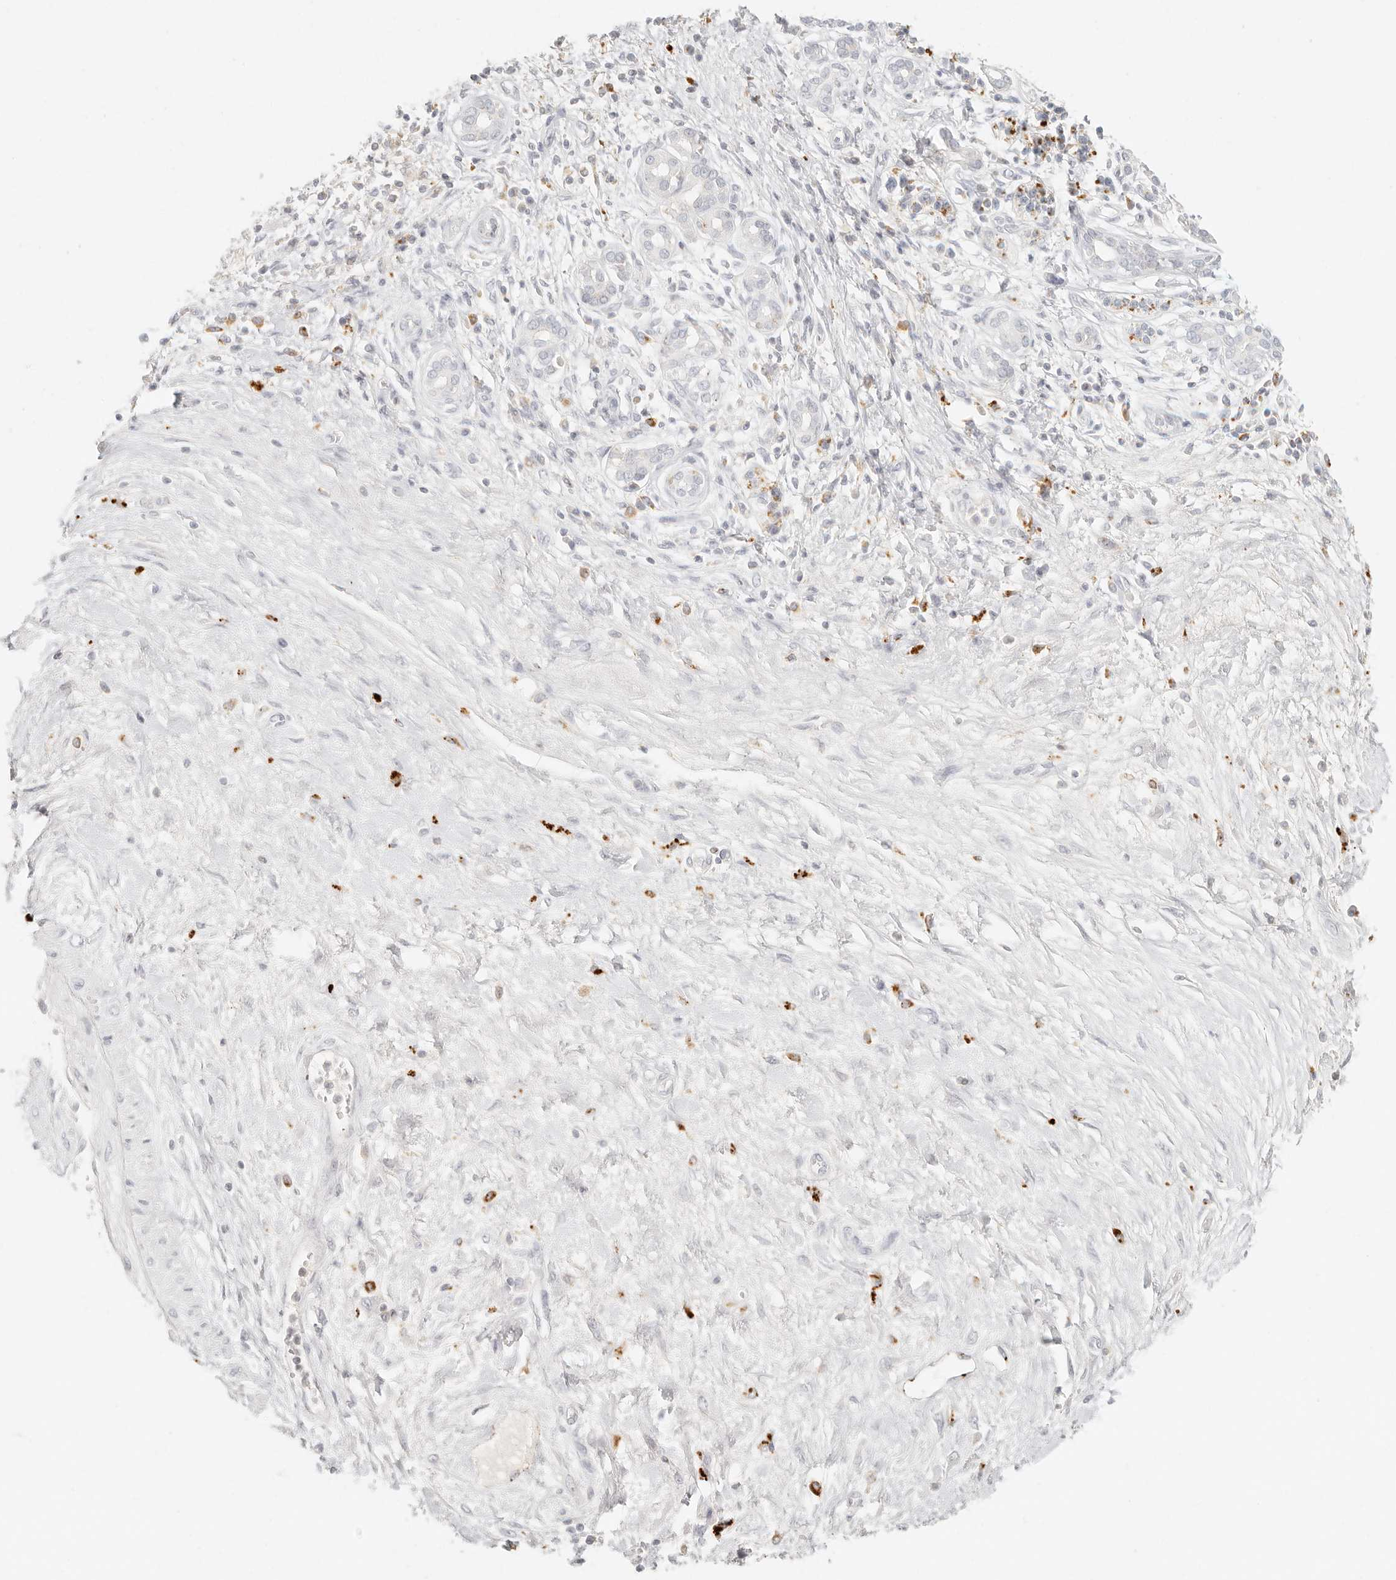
{"staining": {"intensity": "negative", "quantity": "none", "location": "none"}, "tissue": "pancreatic cancer", "cell_type": "Tumor cells", "image_type": "cancer", "snomed": [{"axis": "morphology", "description": "Adenocarcinoma, NOS"}, {"axis": "topography", "description": "Pancreas"}], "caption": "Pancreatic cancer (adenocarcinoma) was stained to show a protein in brown. There is no significant staining in tumor cells.", "gene": "RNASET2", "patient": {"sex": "male", "age": 78}}